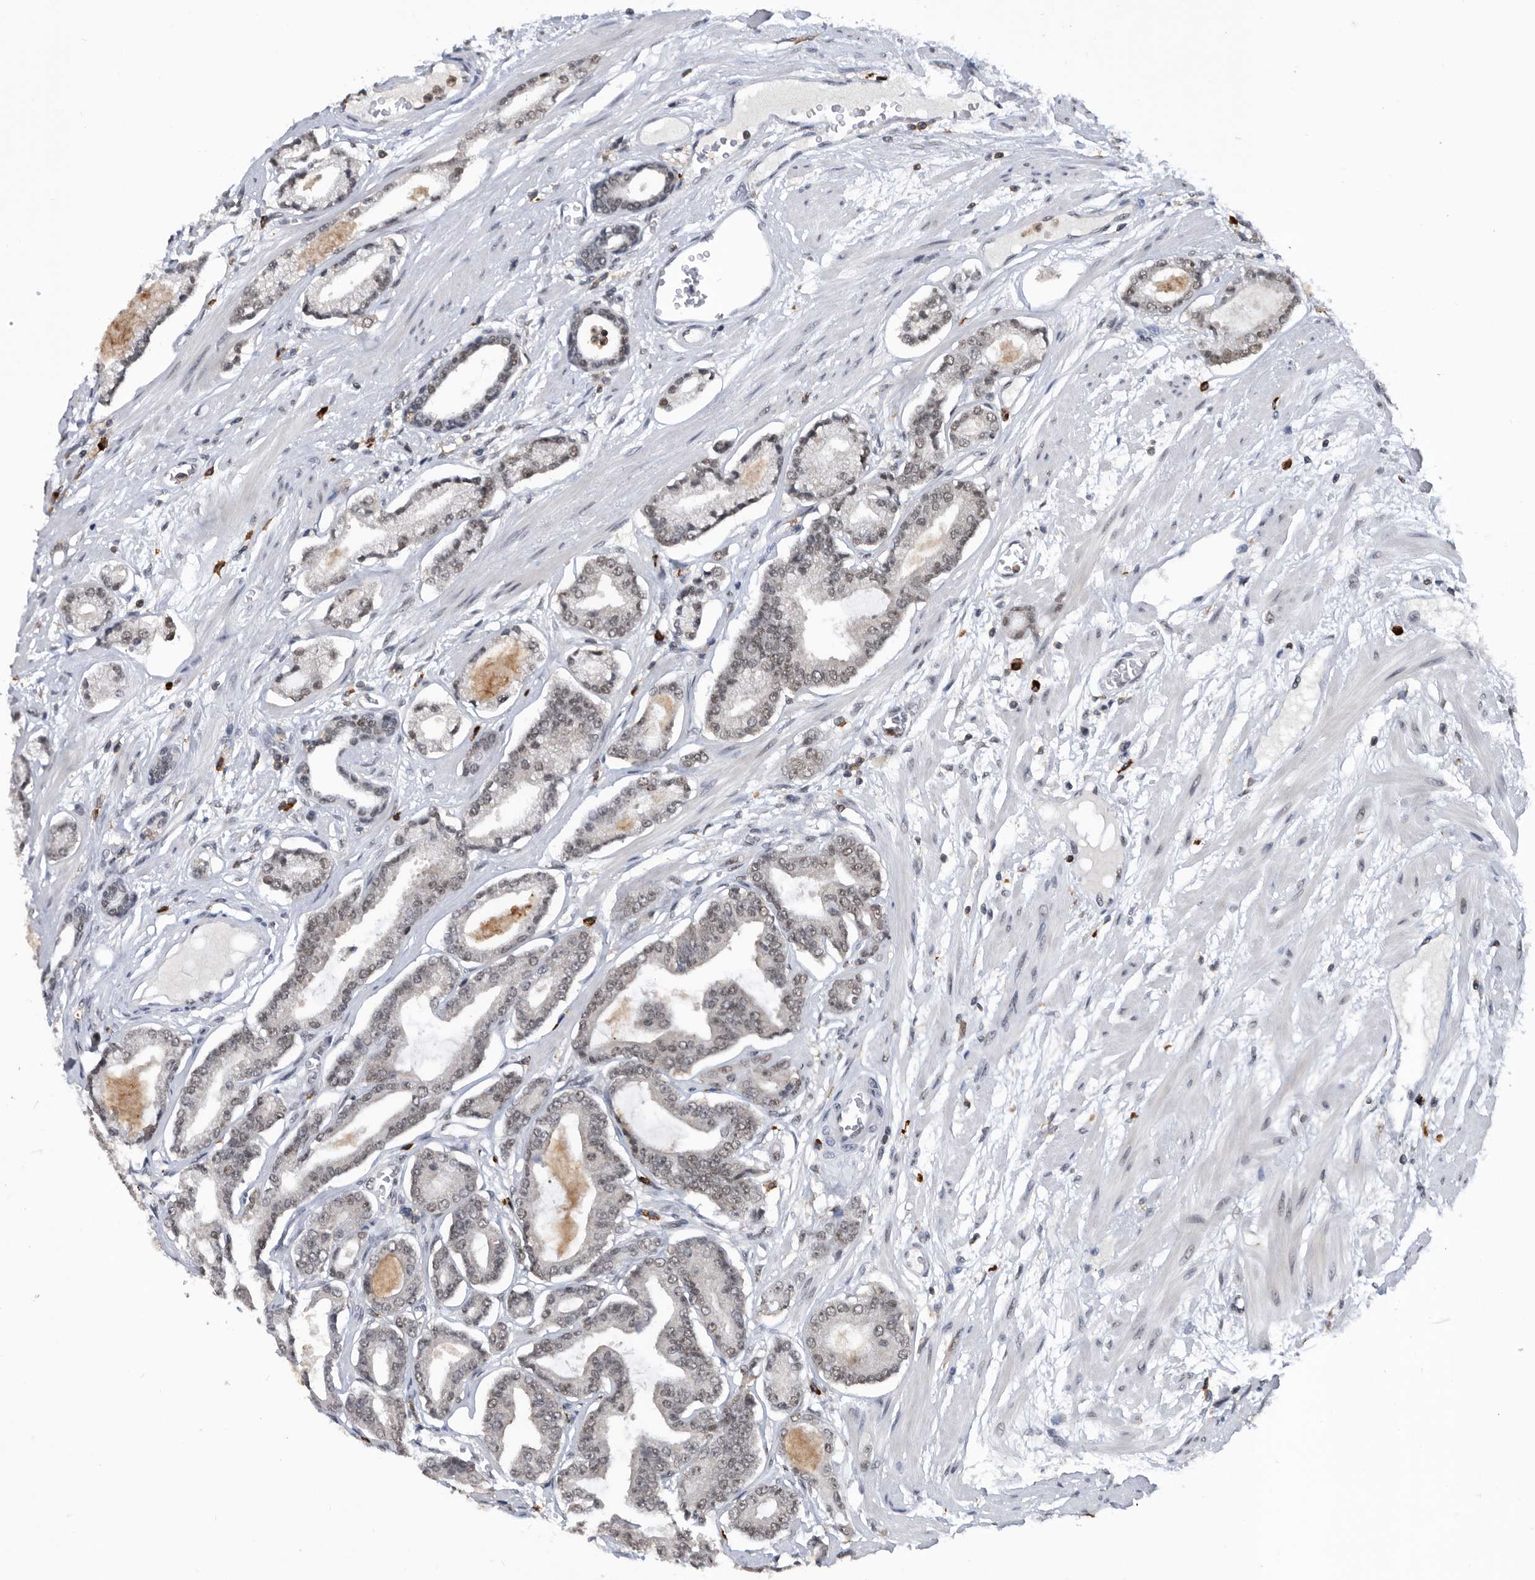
{"staining": {"intensity": "weak", "quantity": "<25%", "location": "nuclear"}, "tissue": "prostate cancer", "cell_type": "Tumor cells", "image_type": "cancer", "snomed": [{"axis": "morphology", "description": "Adenocarcinoma, Low grade"}, {"axis": "topography", "description": "Prostate"}], "caption": "Prostate adenocarcinoma (low-grade) was stained to show a protein in brown. There is no significant positivity in tumor cells.", "gene": "ZNF260", "patient": {"sex": "male", "age": 60}}